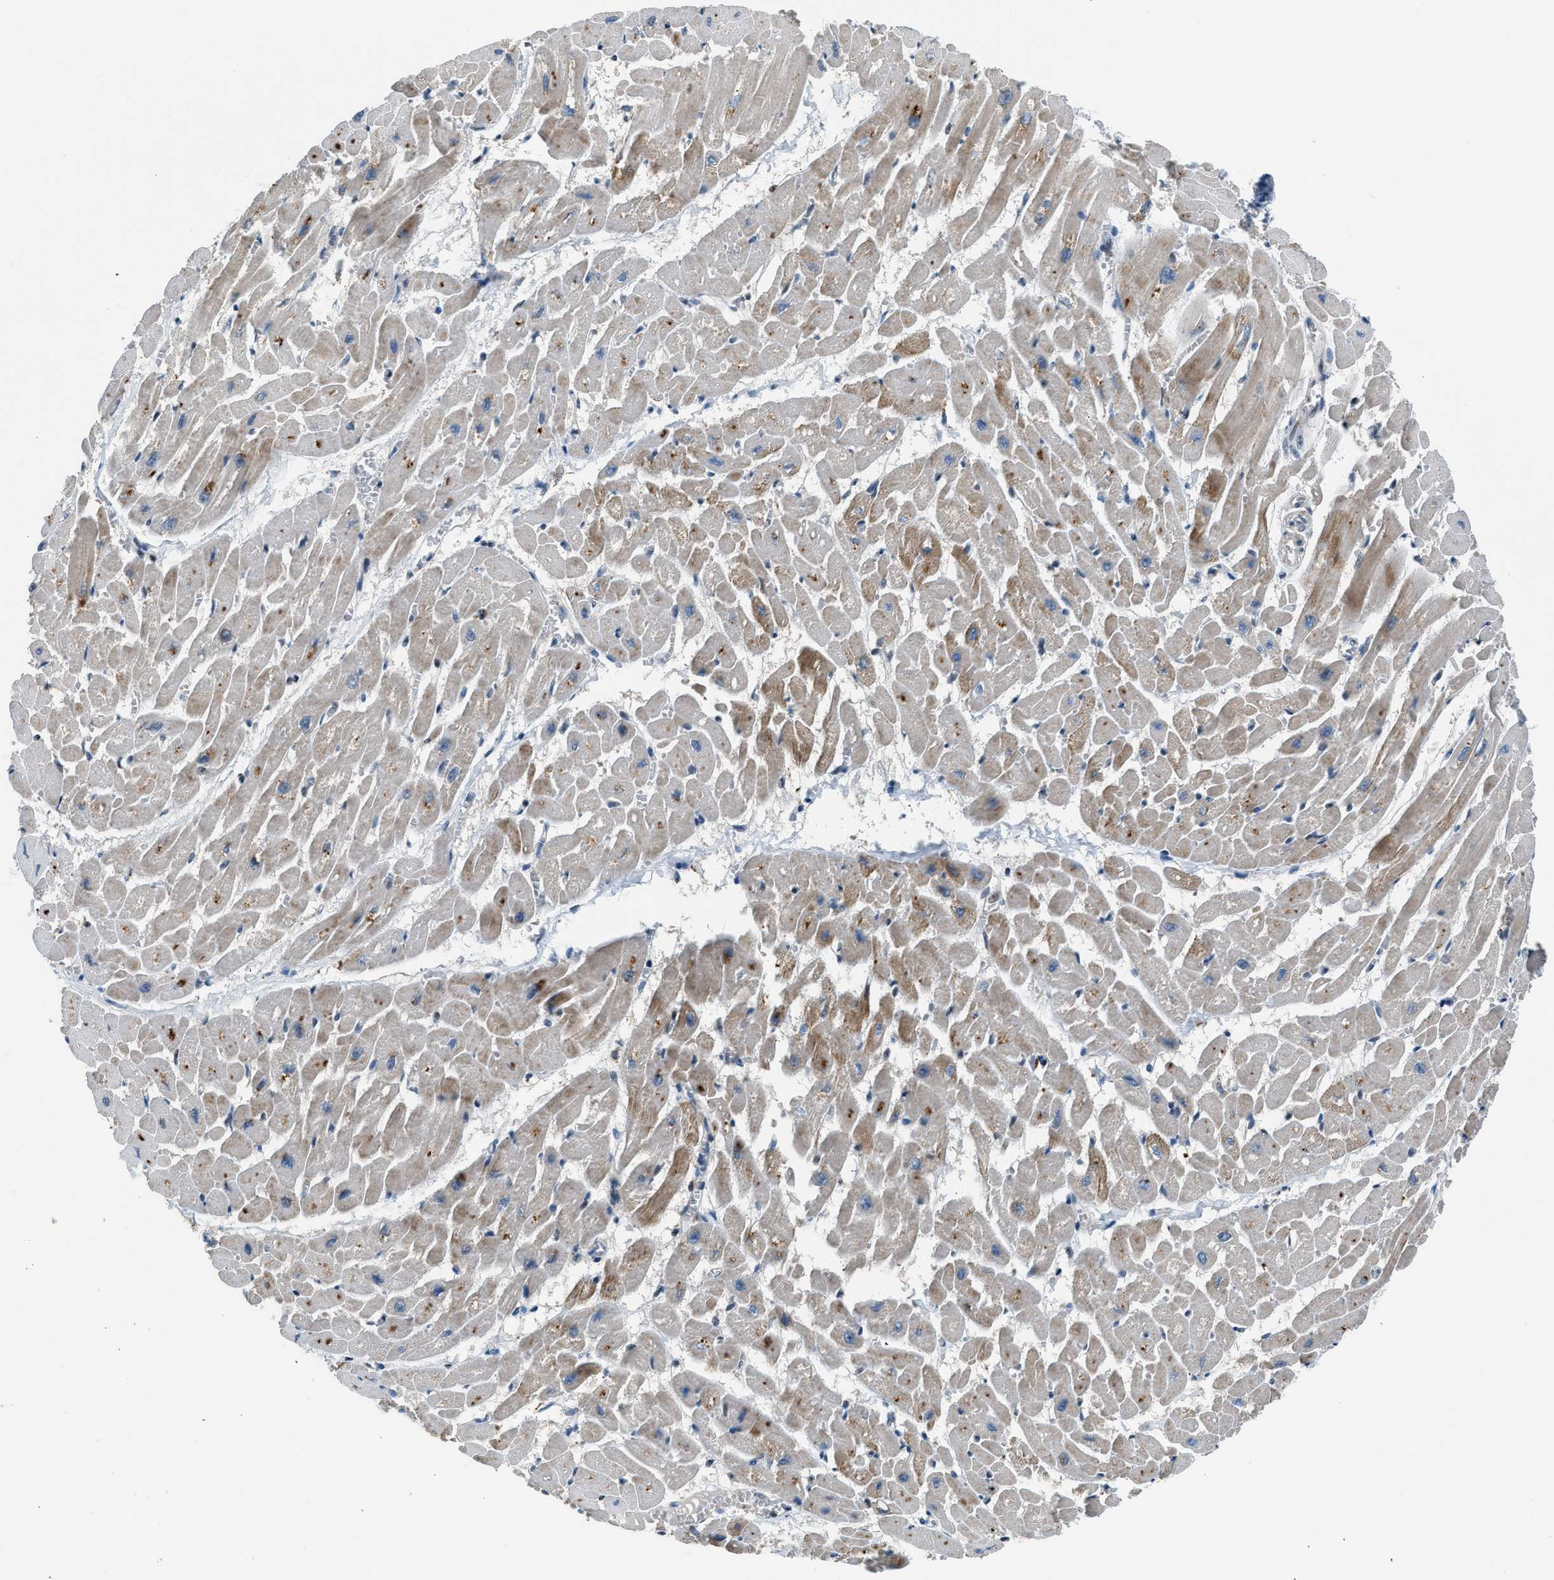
{"staining": {"intensity": "moderate", "quantity": "25%-75%", "location": "cytoplasmic/membranous"}, "tissue": "heart muscle", "cell_type": "Cardiomyocytes", "image_type": "normal", "snomed": [{"axis": "morphology", "description": "Normal tissue, NOS"}, {"axis": "topography", "description": "Heart"}], "caption": "A brown stain labels moderate cytoplasmic/membranous positivity of a protein in cardiomyocytes of unremarkable heart muscle.", "gene": "LMLN", "patient": {"sex": "male", "age": 45}}